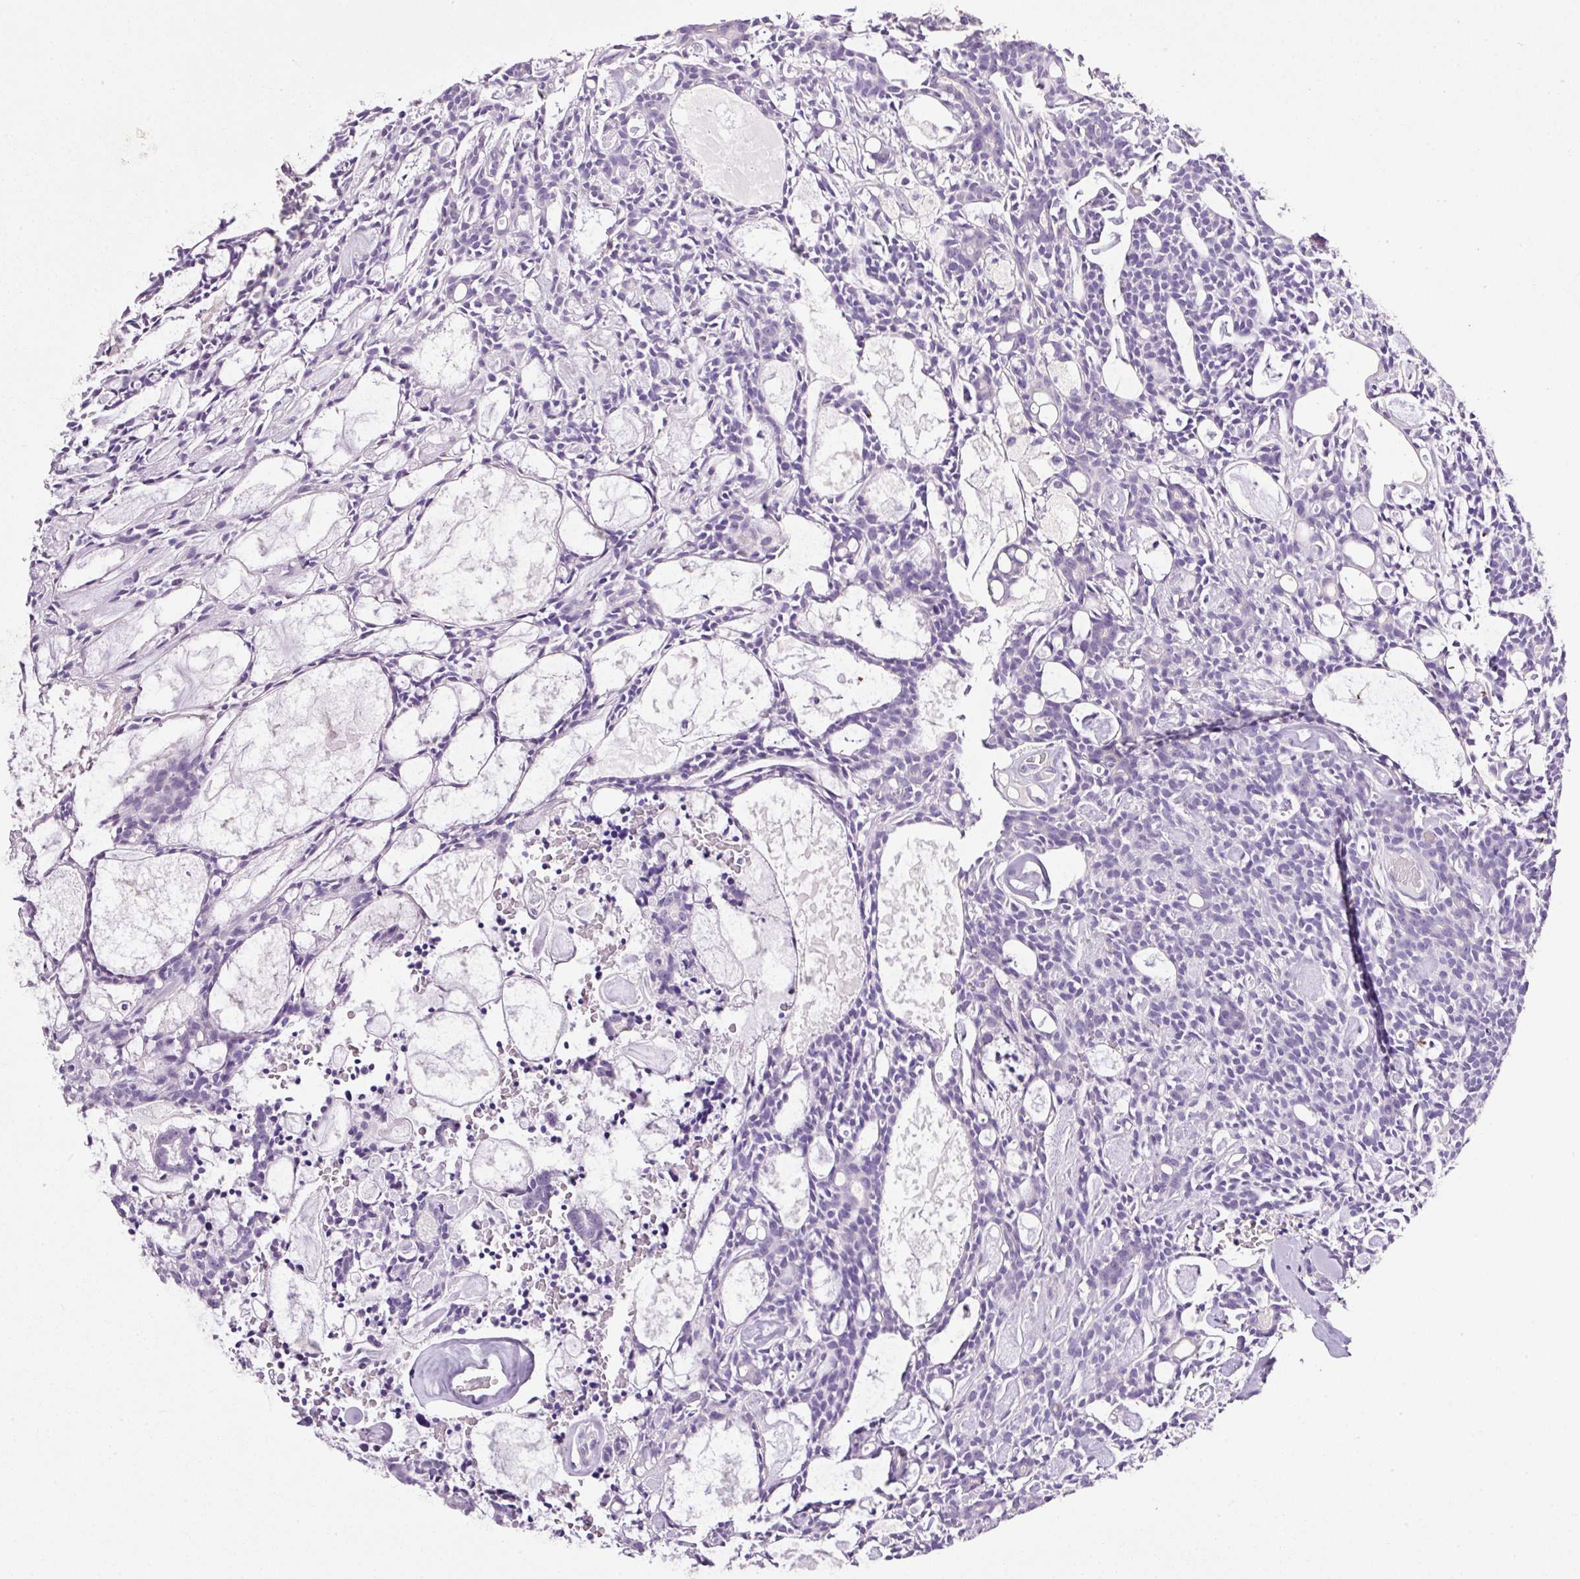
{"staining": {"intensity": "negative", "quantity": "none", "location": "none"}, "tissue": "head and neck cancer", "cell_type": "Tumor cells", "image_type": "cancer", "snomed": [{"axis": "morphology", "description": "Adenocarcinoma, NOS"}, {"axis": "topography", "description": "Salivary gland"}, {"axis": "topography", "description": "Head-Neck"}], "caption": "This is an immunohistochemistry (IHC) micrograph of head and neck cancer. There is no positivity in tumor cells.", "gene": "BSND", "patient": {"sex": "male", "age": 55}}